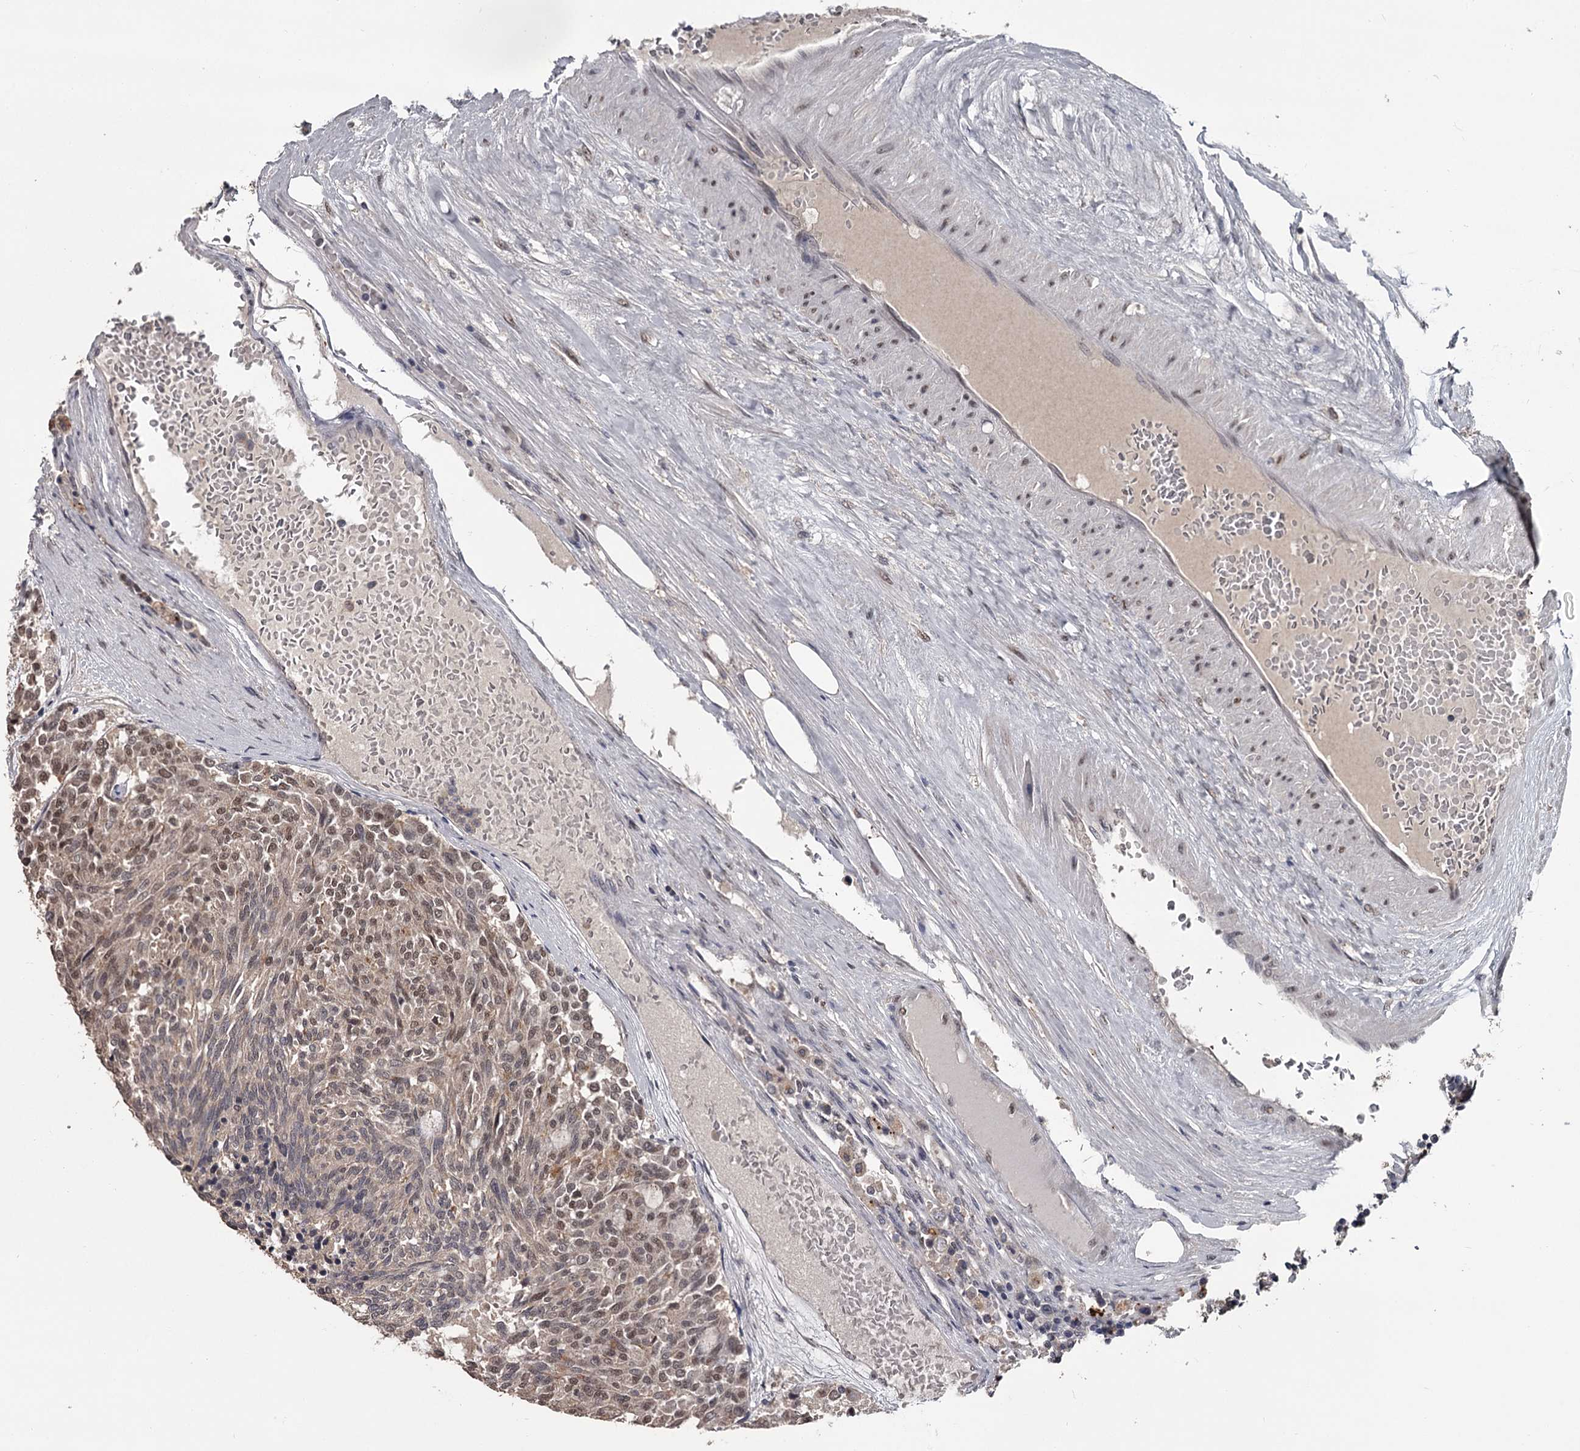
{"staining": {"intensity": "moderate", "quantity": ">75%", "location": "nuclear"}, "tissue": "carcinoid", "cell_type": "Tumor cells", "image_type": "cancer", "snomed": [{"axis": "morphology", "description": "Carcinoid, malignant, NOS"}, {"axis": "topography", "description": "Pancreas"}], "caption": "The photomicrograph shows a brown stain indicating the presence of a protein in the nuclear of tumor cells in malignant carcinoid.", "gene": "PRPF40B", "patient": {"sex": "female", "age": 54}}